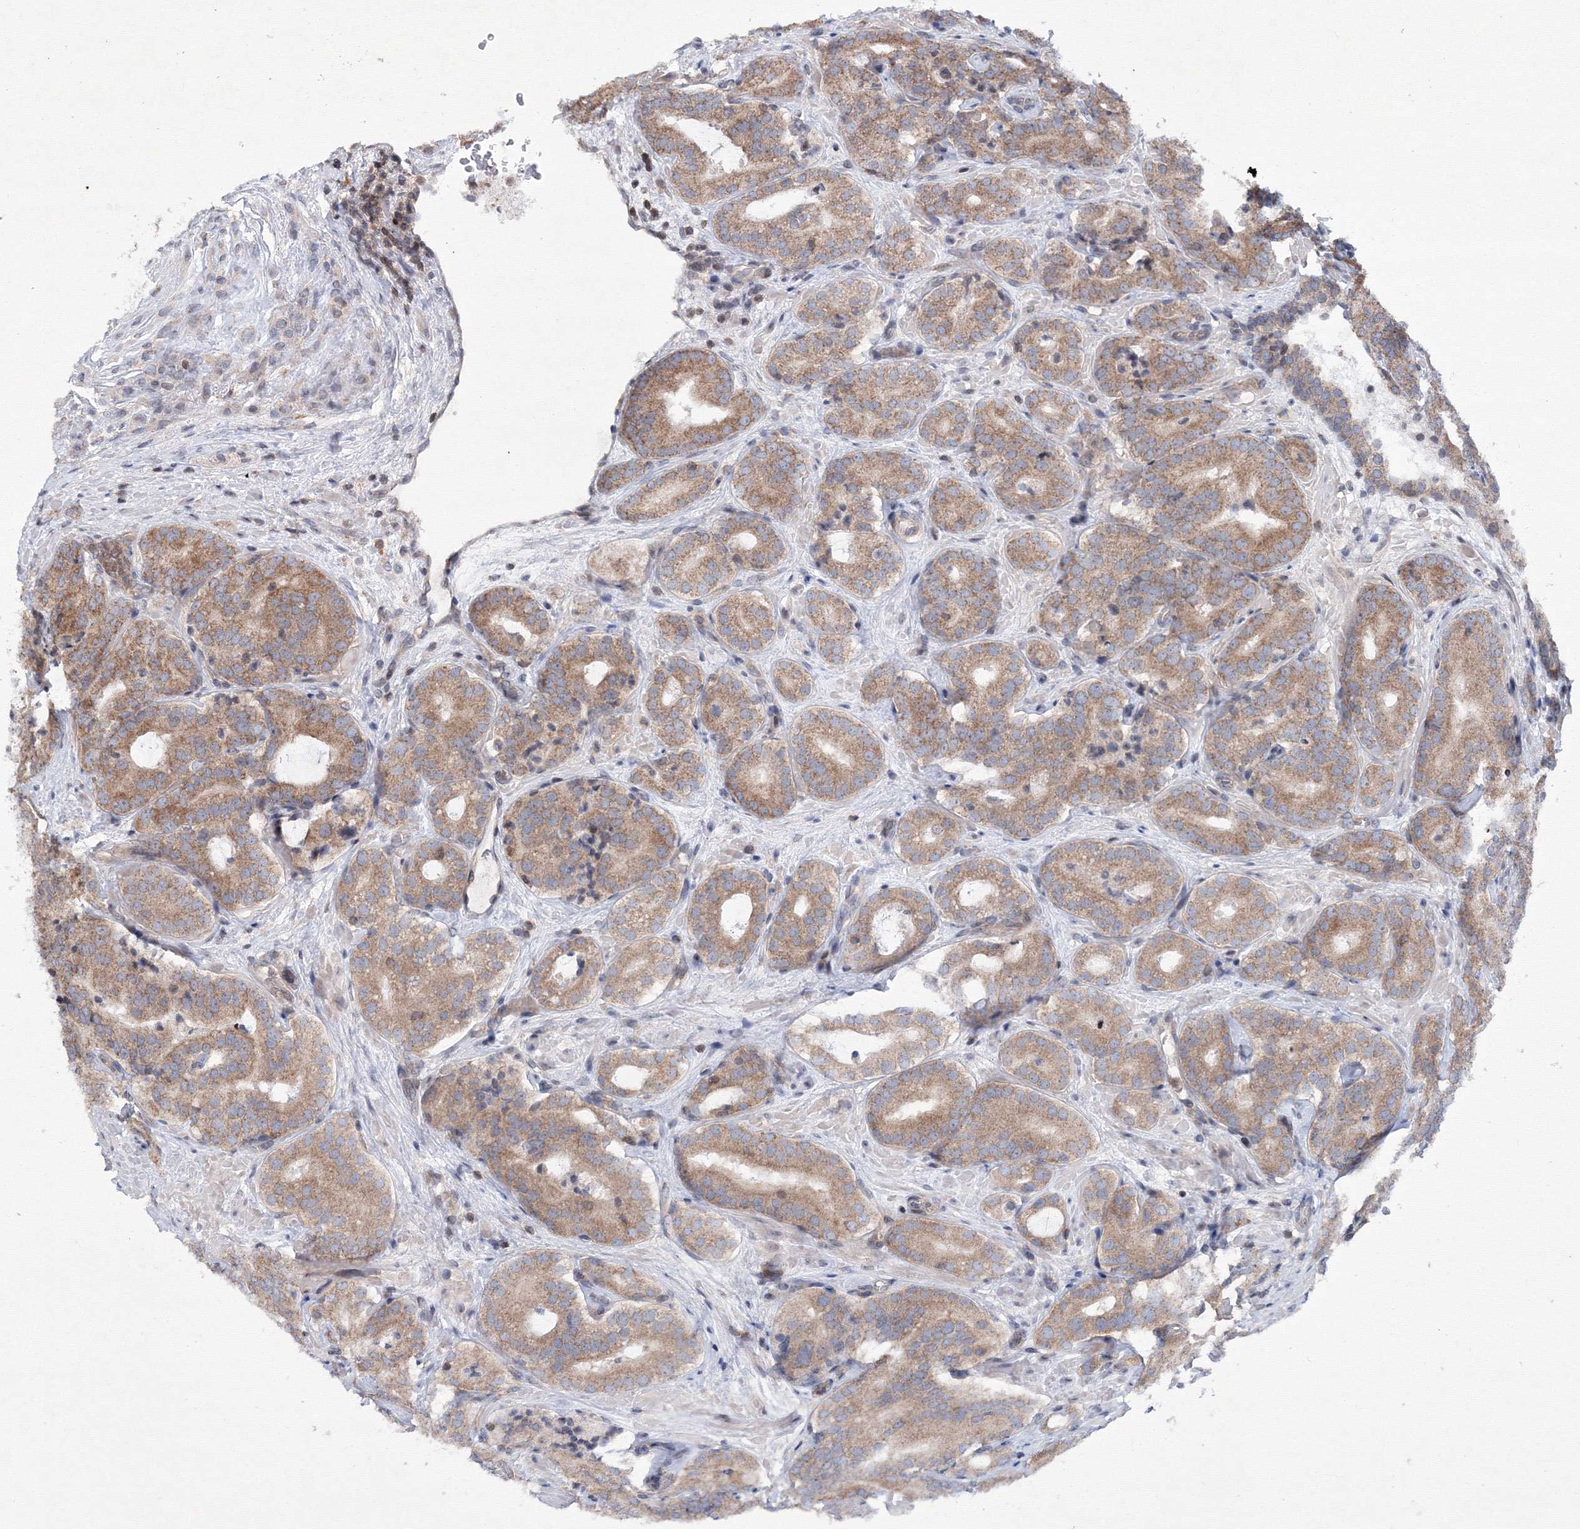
{"staining": {"intensity": "moderate", "quantity": ">75%", "location": "cytoplasmic/membranous"}, "tissue": "prostate cancer", "cell_type": "Tumor cells", "image_type": "cancer", "snomed": [{"axis": "morphology", "description": "Adenocarcinoma, High grade"}, {"axis": "topography", "description": "Prostate"}], "caption": "Immunohistochemical staining of adenocarcinoma (high-grade) (prostate) demonstrates moderate cytoplasmic/membranous protein positivity in approximately >75% of tumor cells.", "gene": "MKRN2", "patient": {"sex": "male", "age": 57}}